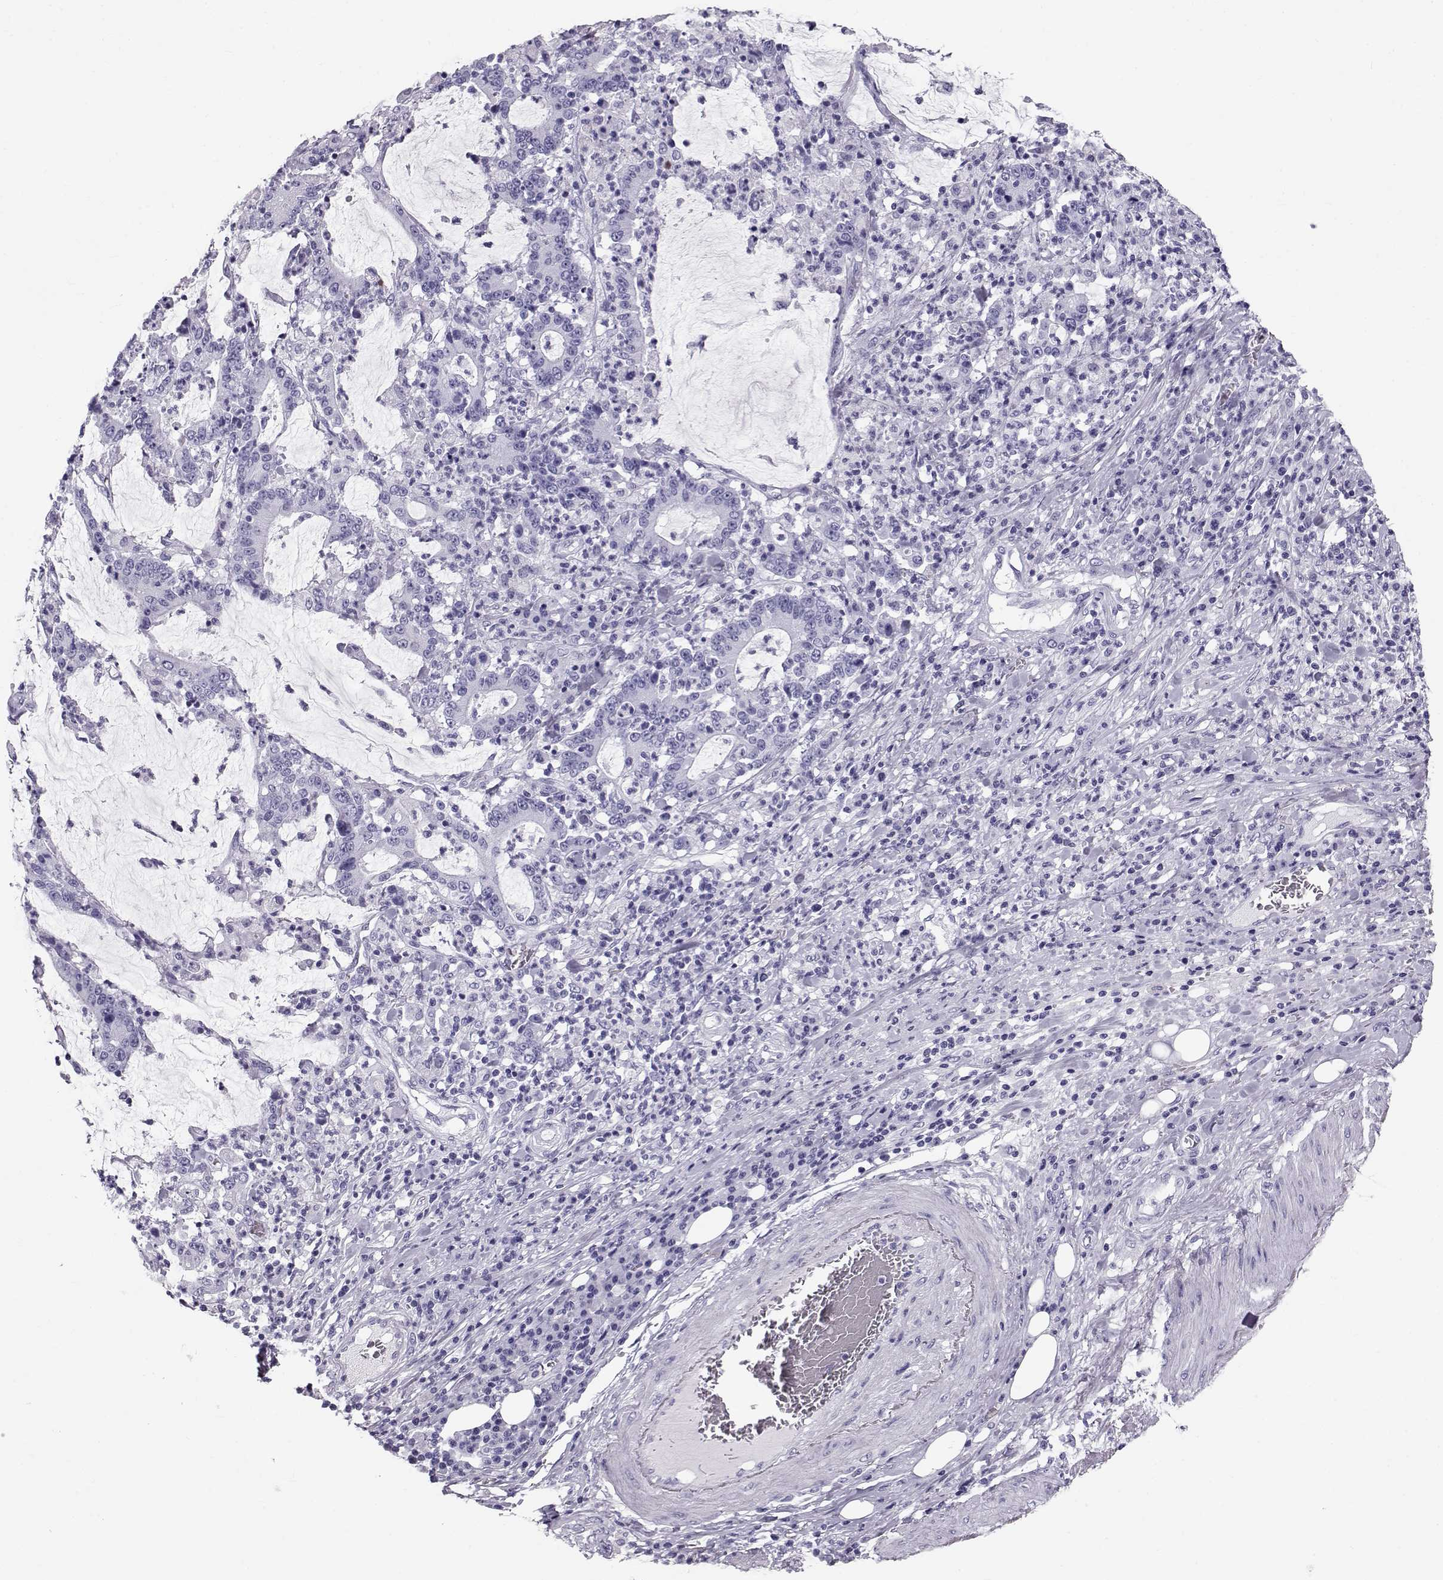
{"staining": {"intensity": "negative", "quantity": "none", "location": "none"}, "tissue": "stomach cancer", "cell_type": "Tumor cells", "image_type": "cancer", "snomed": [{"axis": "morphology", "description": "Adenocarcinoma, NOS"}, {"axis": "topography", "description": "Stomach, upper"}], "caption": "This is an immunohistochemistry (IHC) micrograph of human adenocarcinoma (stomach). There is no positivity in tumor cells.", "gene": "RD3", "patient": {"sex": "male", "age": 68}}